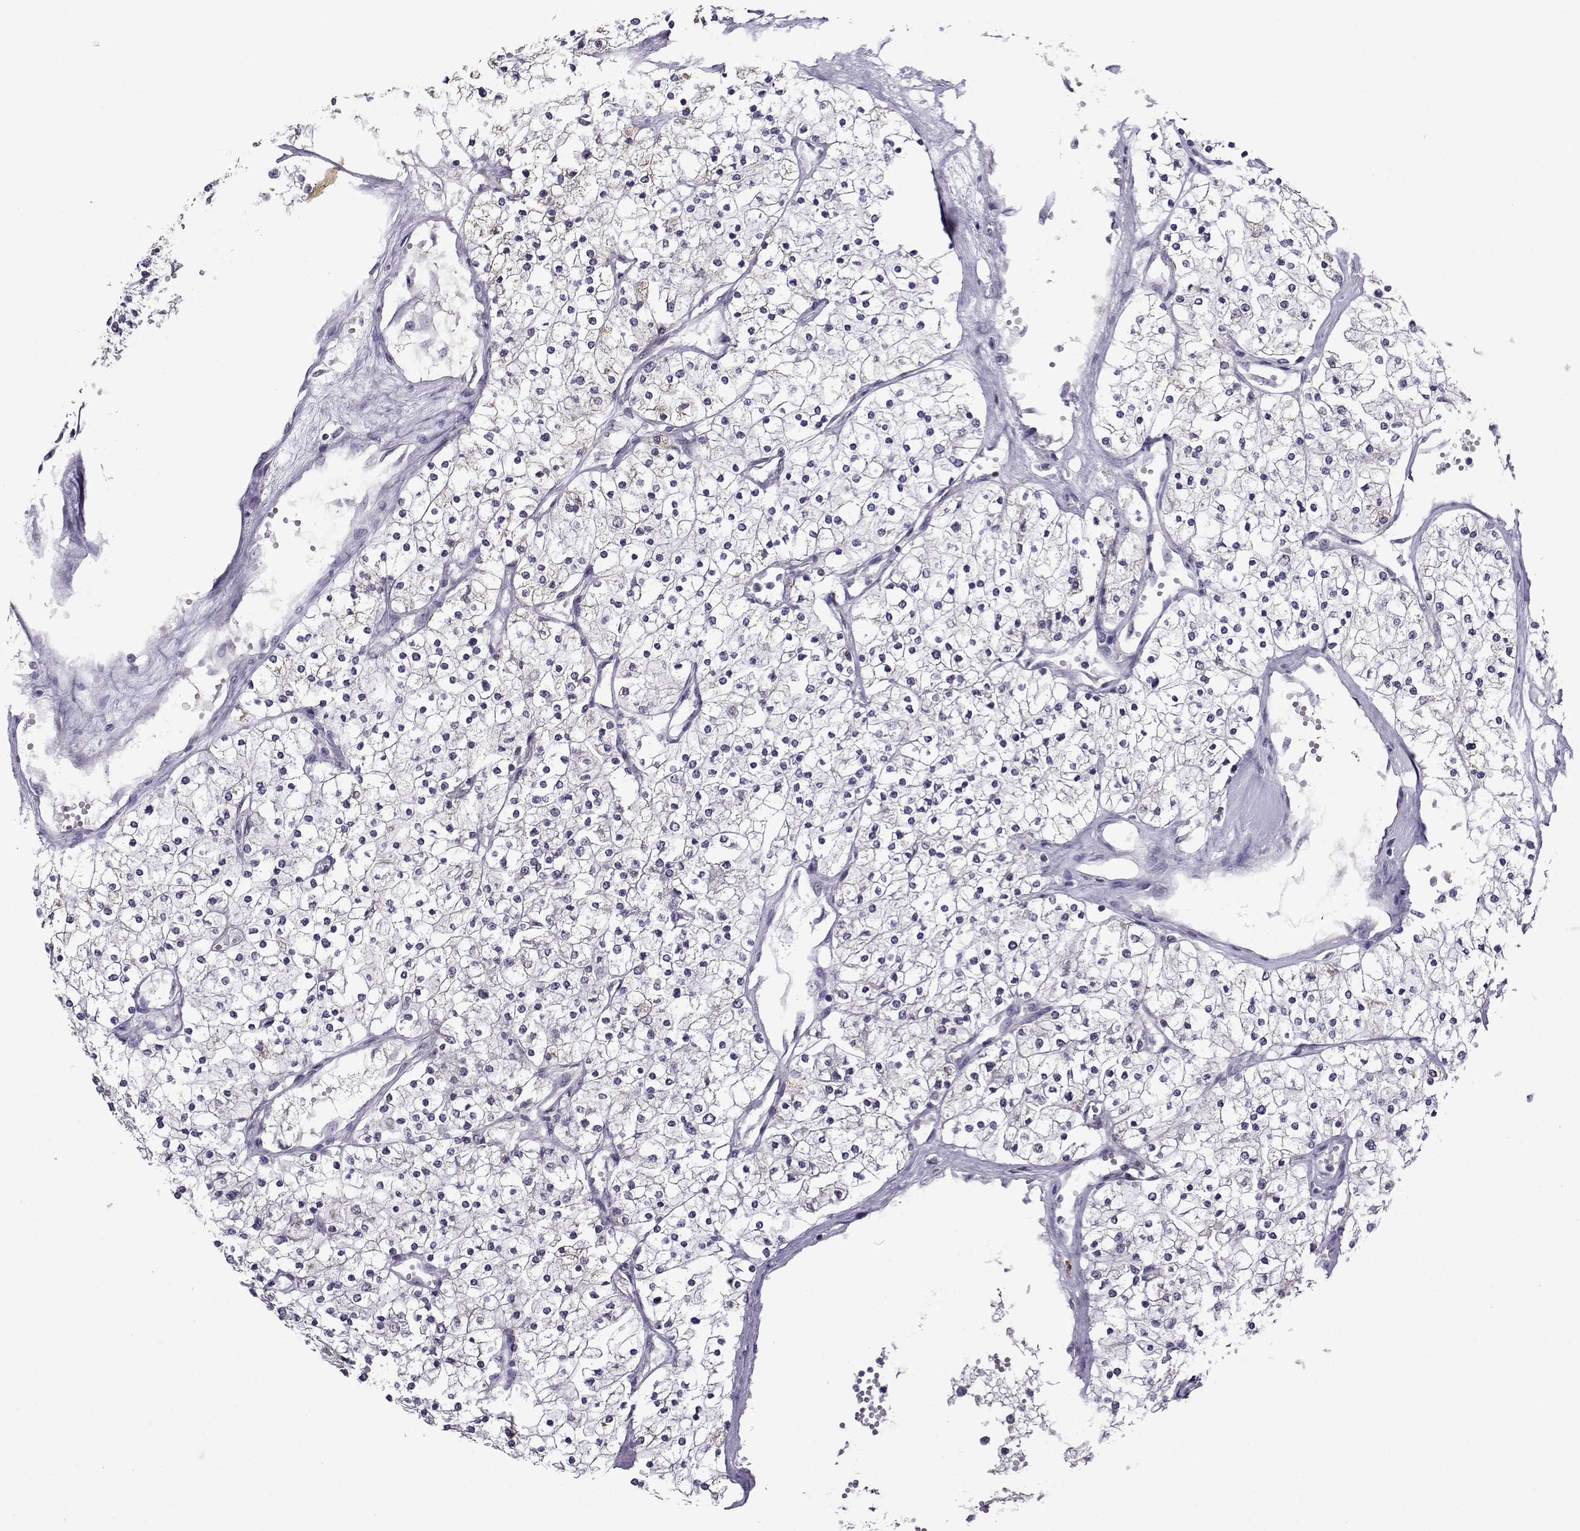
{"staining": {"intensity": "negative", "quantity": "none", "location": "none"}, "tissue": "renal cancer", "cell_type": "Tumor cells", "image_type": "cancer", "snomed": [{"axis": "morphology", "description": "Adenocarcinoma, NOS"}, {"axis": "topography", "description": "Kidney"}], "caption": "The histopathology image exhibits no significant positivity in tumor cells of adenocarcinoma (renal).", "gene": "DDX20", "patient": {"sex": "male", "age": 80}}